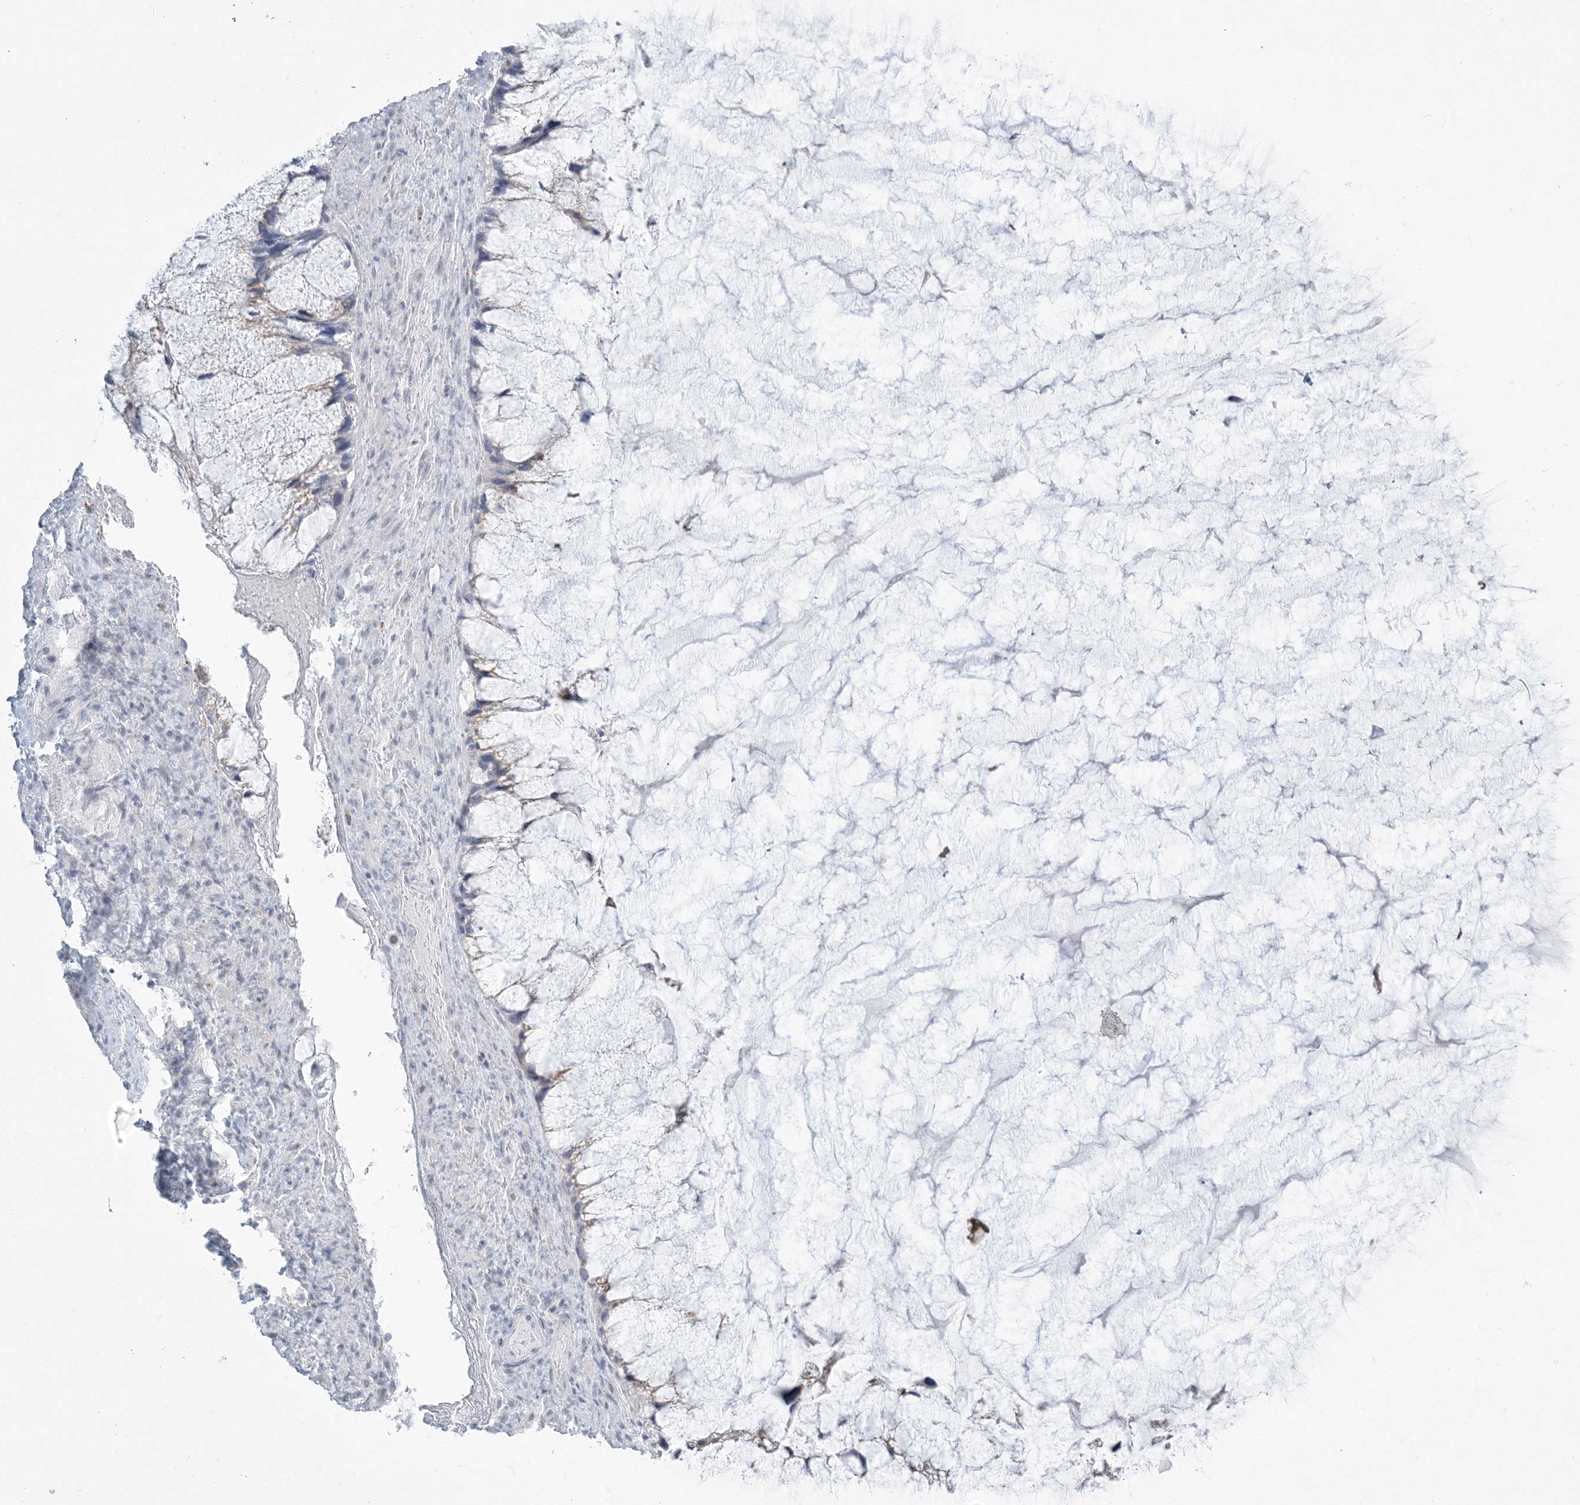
{"staining": {"intensity": "negative", "quantity": "none", "location": "none"}, "tissue": "ovarian cancer", "cell_type": "Tumor cells", "image_type": "cancer", "snomed": [{"axis": "morphology", "description": "Cystadenocarcinoma, mucinous, NOS"}, {"axis": "topography", "description": "Ovary"}], "caption": "Tumor cells show no significant protein positivity in ovarian cancer.", "gene": "ZC3H6", "patient": {"sex": "female", "age": 37}}